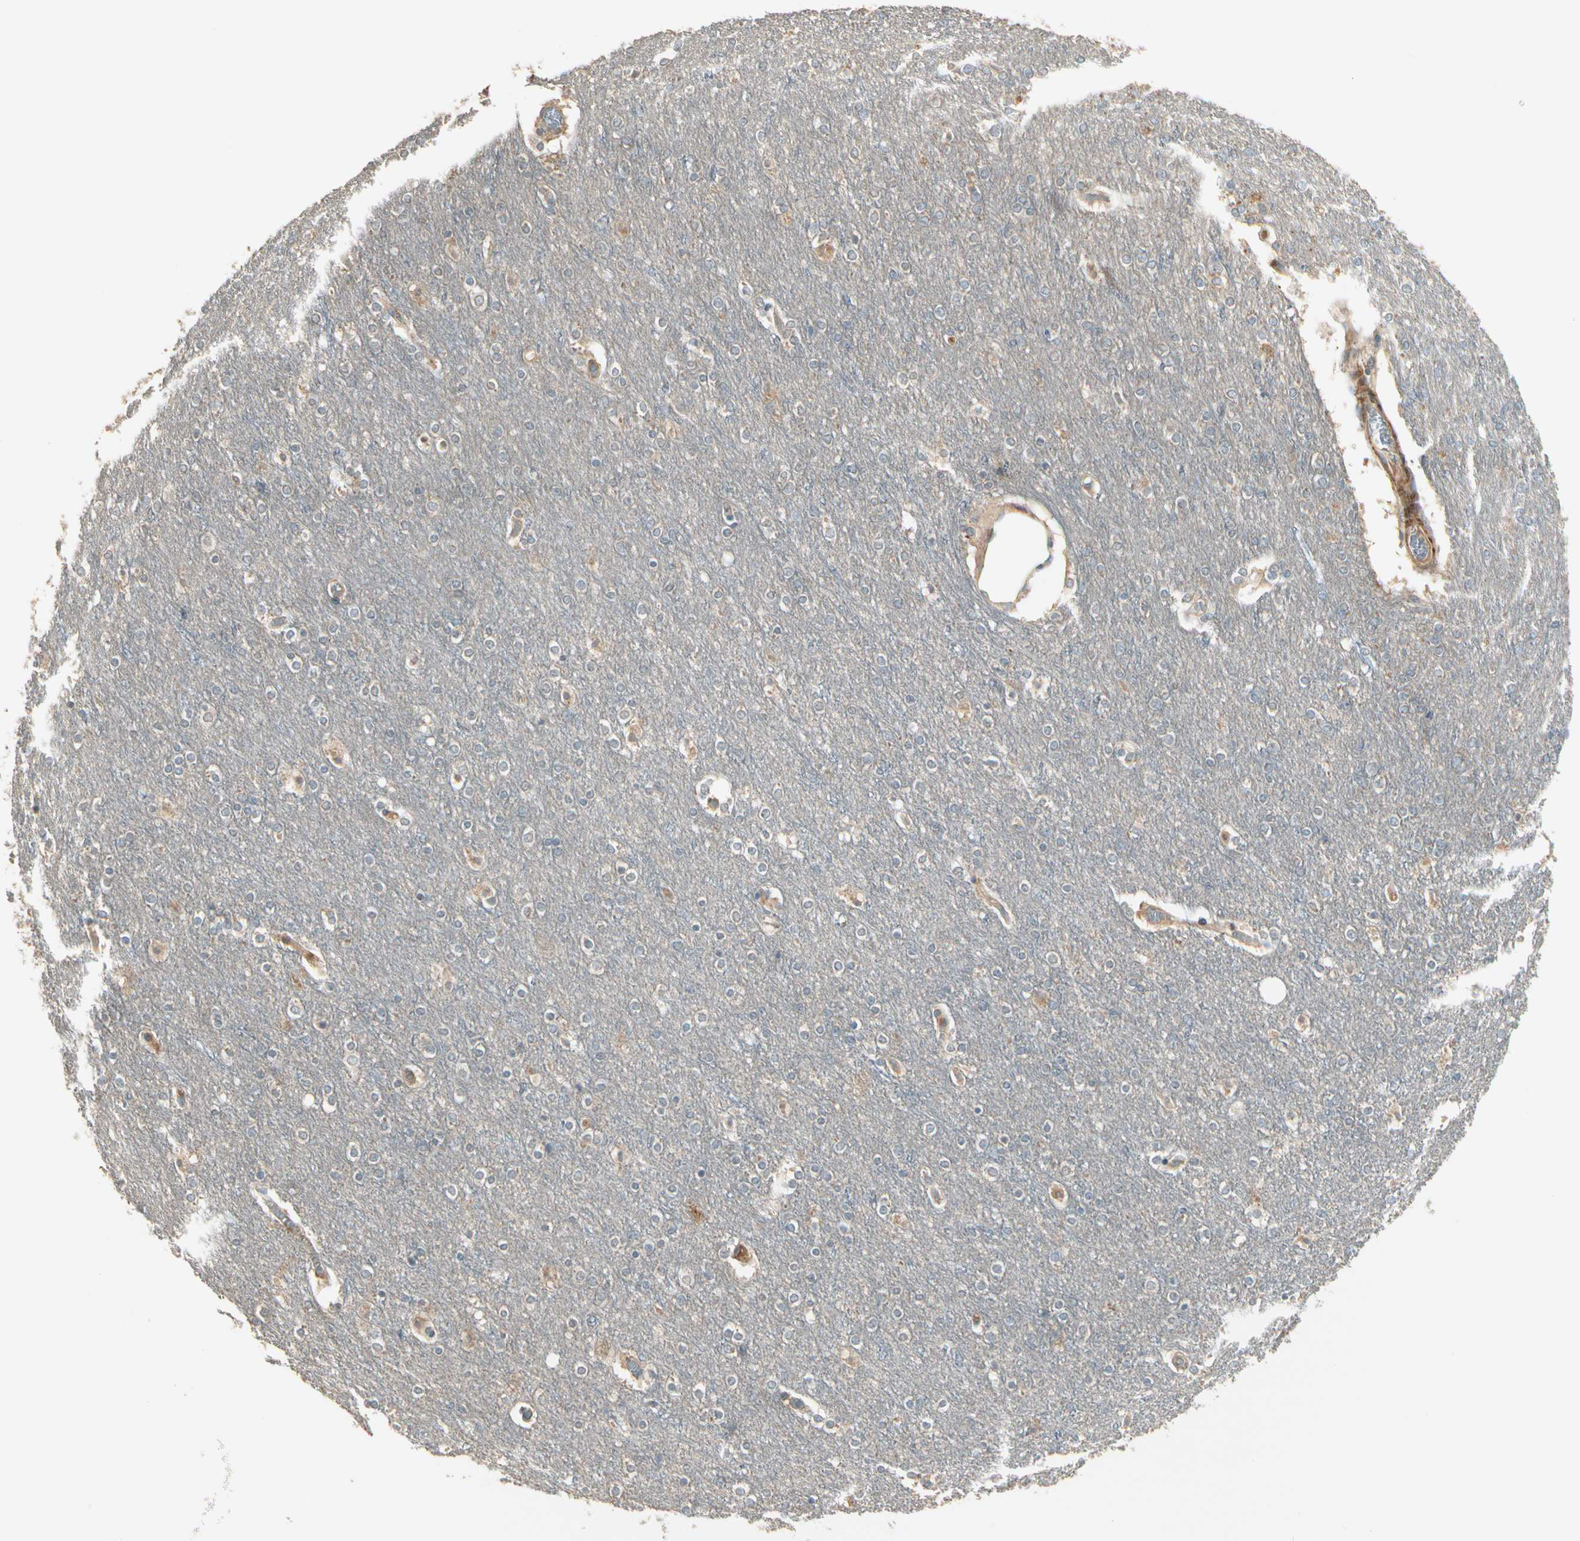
{"staining": {"intensity": "moderate", "quantity": ">75%", "location": "cytoplasmic/membranous"}, "tissue": "cerebral cortex", "cell_type": "Endothelial cells", "image_type": "normal", "snomed": [{"axis": "morphology", "description": "Normal tissue, NOS"}, {"axis": "topography", "description": "Cerebral cortex"}], "caption": "Unremarkable cerebral cortex reveals moderate cytoplasmic/membranous staining in approximately >75% of endothelial cells, visualized by immunohistochemistry.", "gene": "ACVR1", "patient": {"sex": "female", "age": 54}}